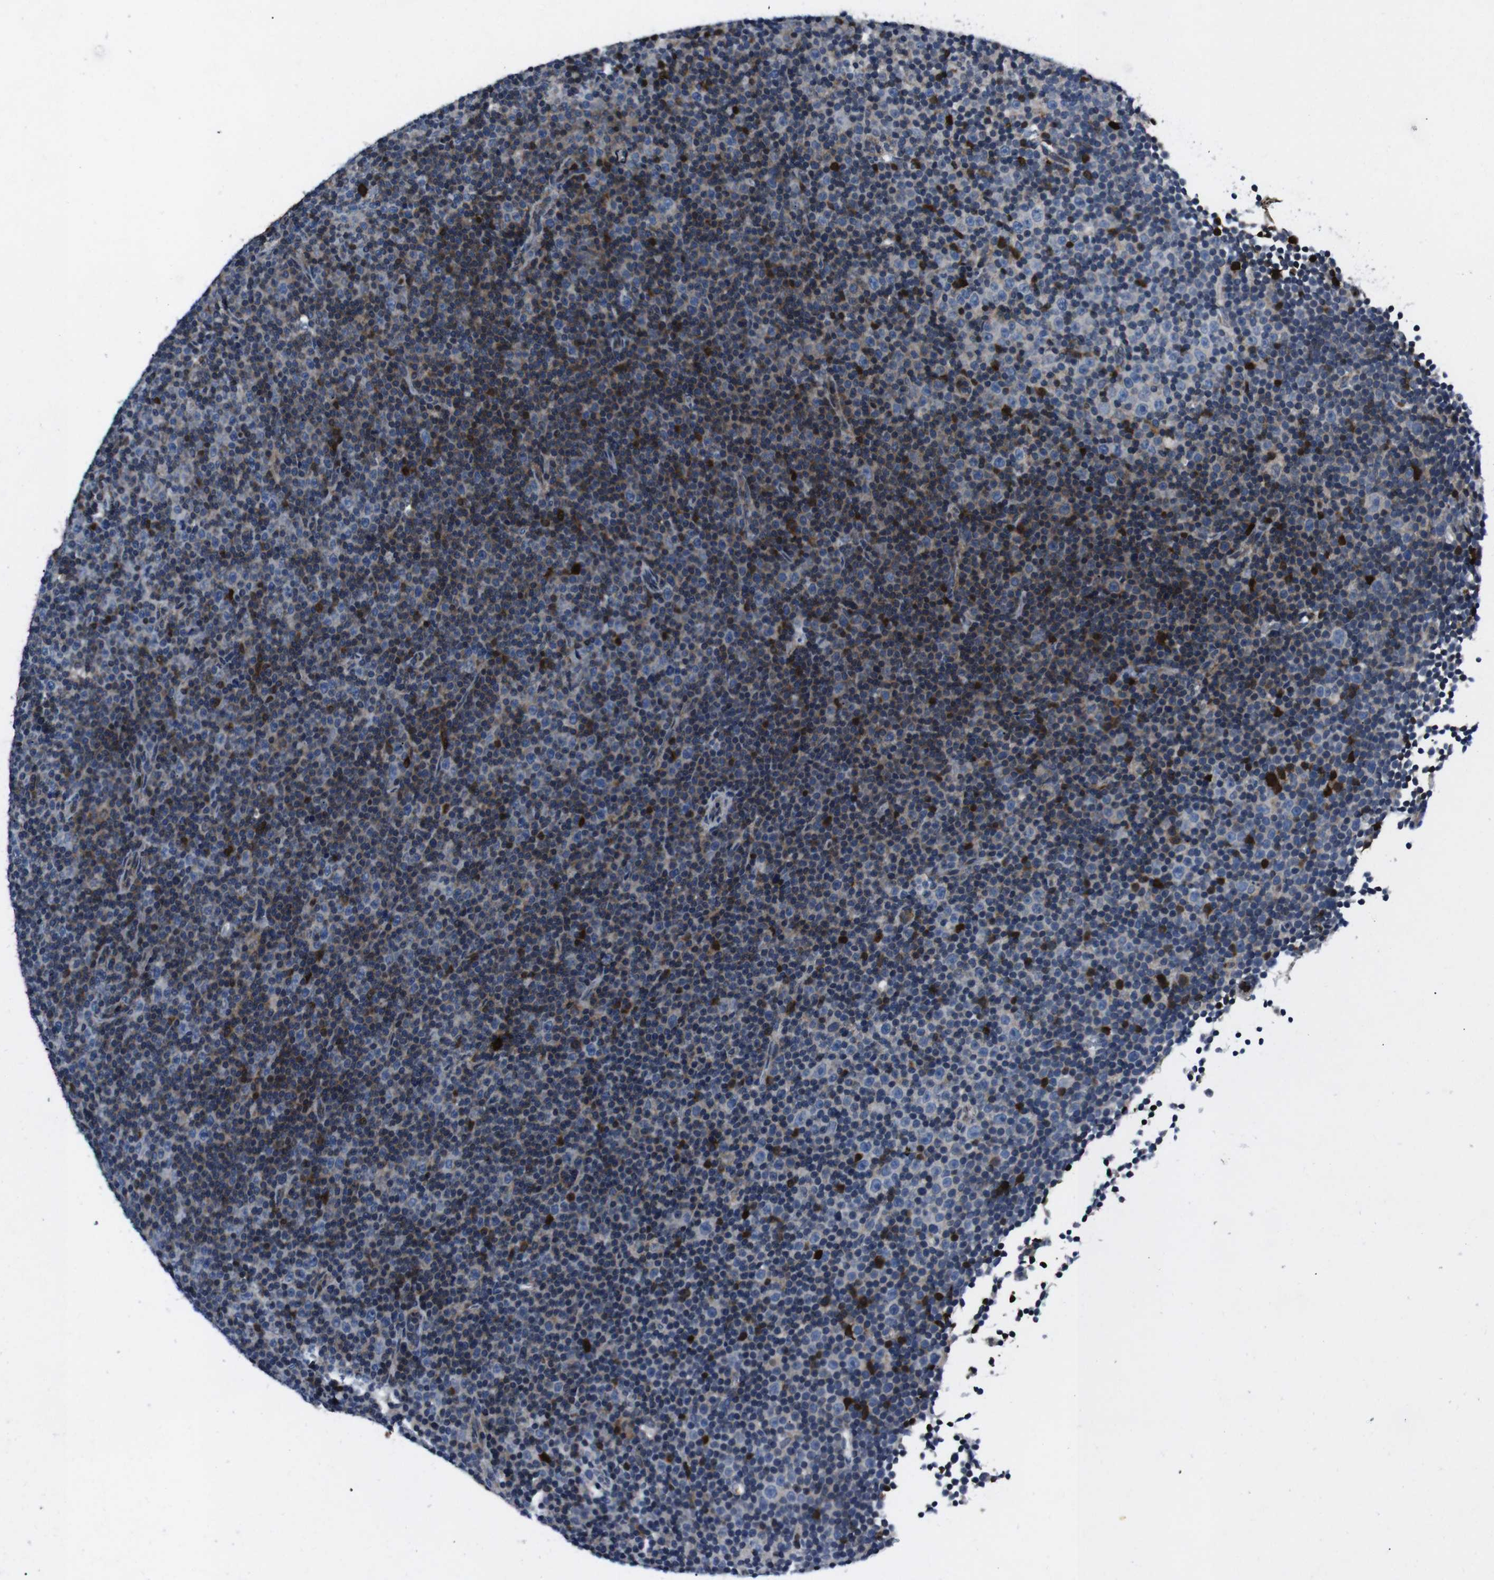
{"staining": {"intensity": "strong", "quantity": "<25%", "location": "cytoplasmic/membranous"}, "tissue": "lymphoma", "cell_type": "Tumor cells", "image_type": "cancer", "snomed": [{"axis": "morphology", "description": "Malignant lymphoma, non-Hodgkin's type, Low grade"}, {"axis": "topography", "description": "Lymph node"}], "caption": "Approximately <25% of tumor cells in human lymphoma exhibit strong cytoplasmic/membranous protein staining as visualized by brown immunohistochemical staining.", "gene": "STAT4", "patient": {"sex": "female", "age": 67}}